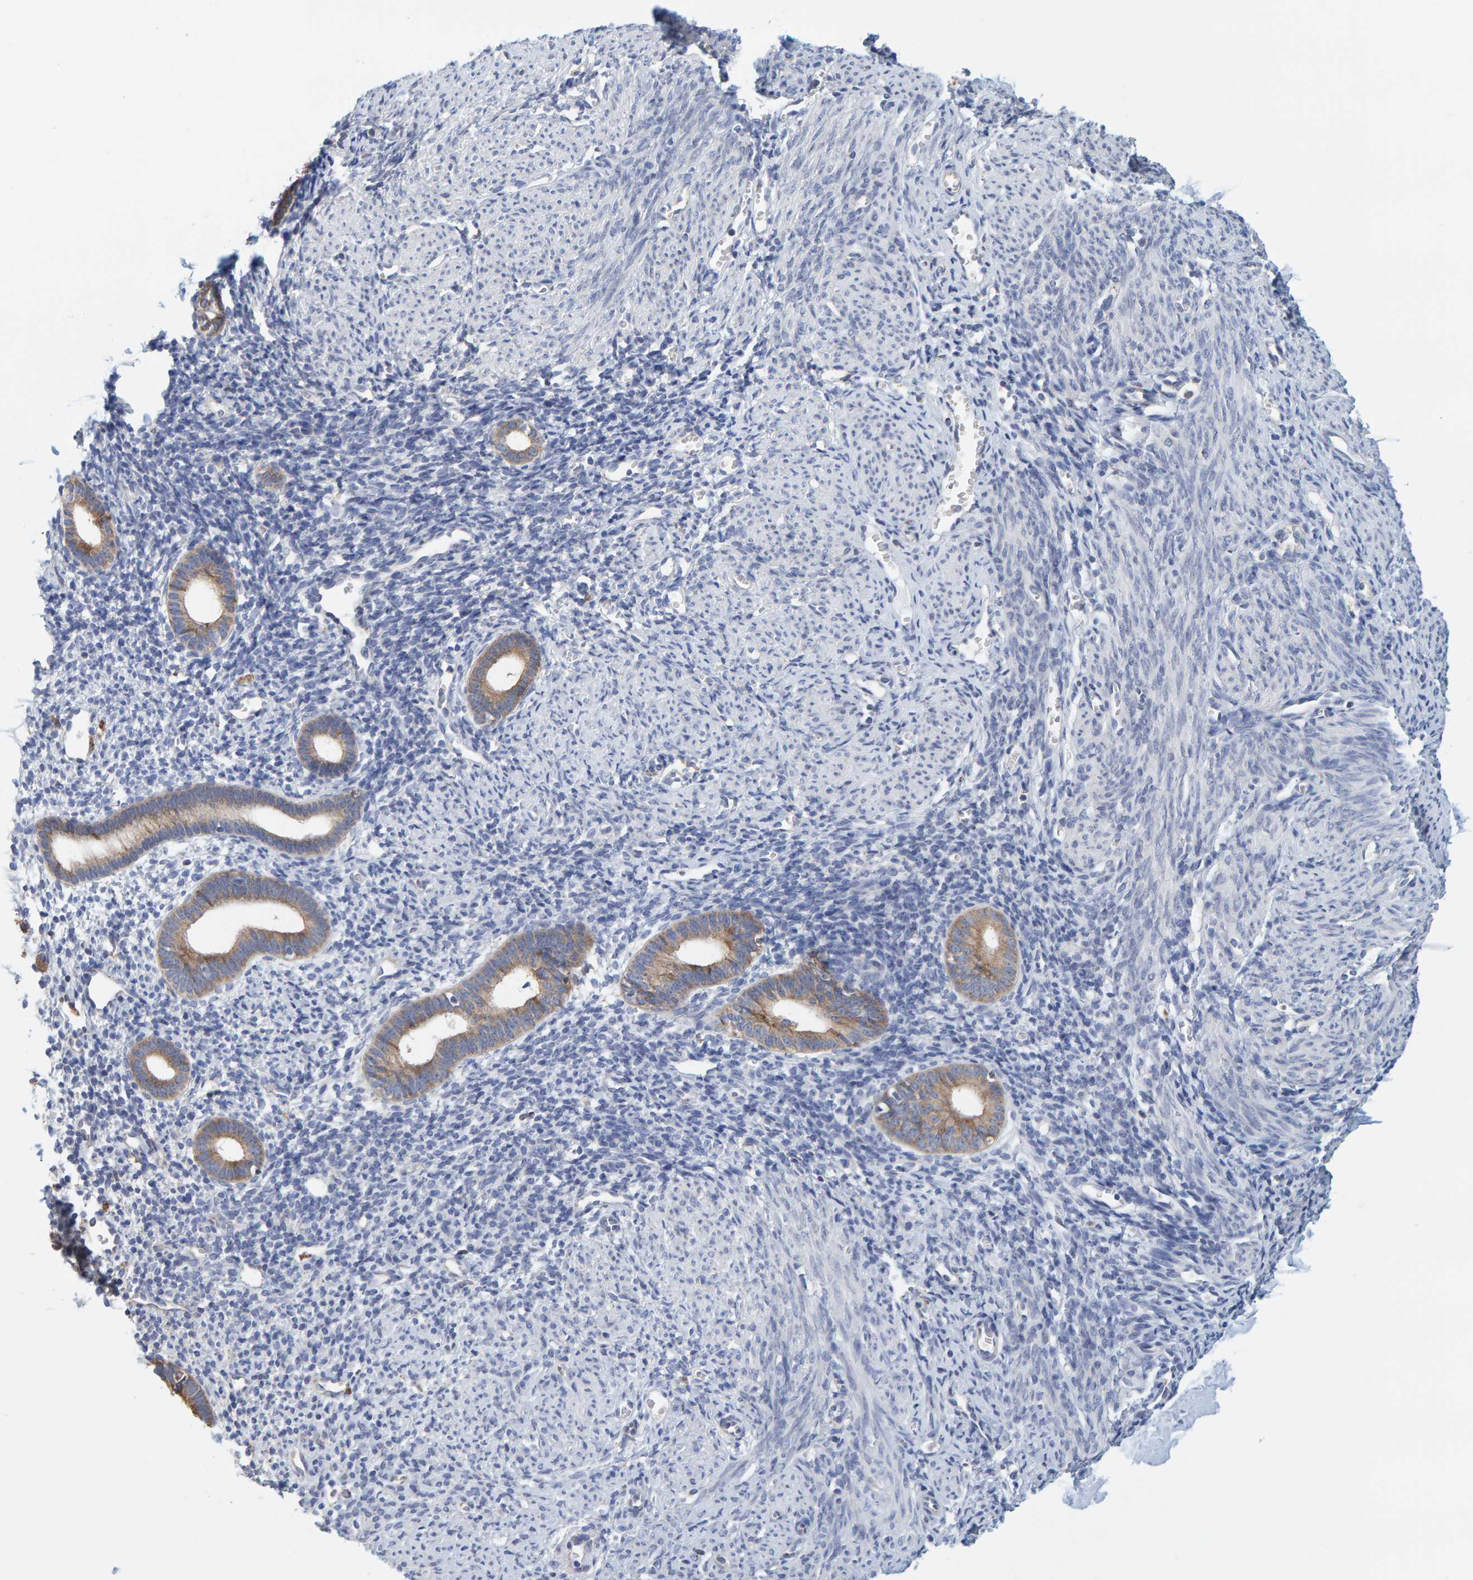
{"staining": {"intensity": "negative", "quantity": "none", "location": "none"}, "tissue": "endometrium", "cell_type": "Cells in endometrial stroma", "image_type": "normal", "snomed": [{"axis": "morphology", "description": "Normal tissue, NOS"}, {"axis": "morphology", "description": "Adenocarcinoma, NOS"}, {"axis": "topography", "description": "Endometrium"}], "caption": "Cells in endometrial stroma show no significant protein positivity in unremarkable endometrium. (Brightfield microscopy of DAB immunohistochemistry (IHC) at high magnification).", "gene": "SGPL1", "patient": {"sex": "female", "age": 57}}